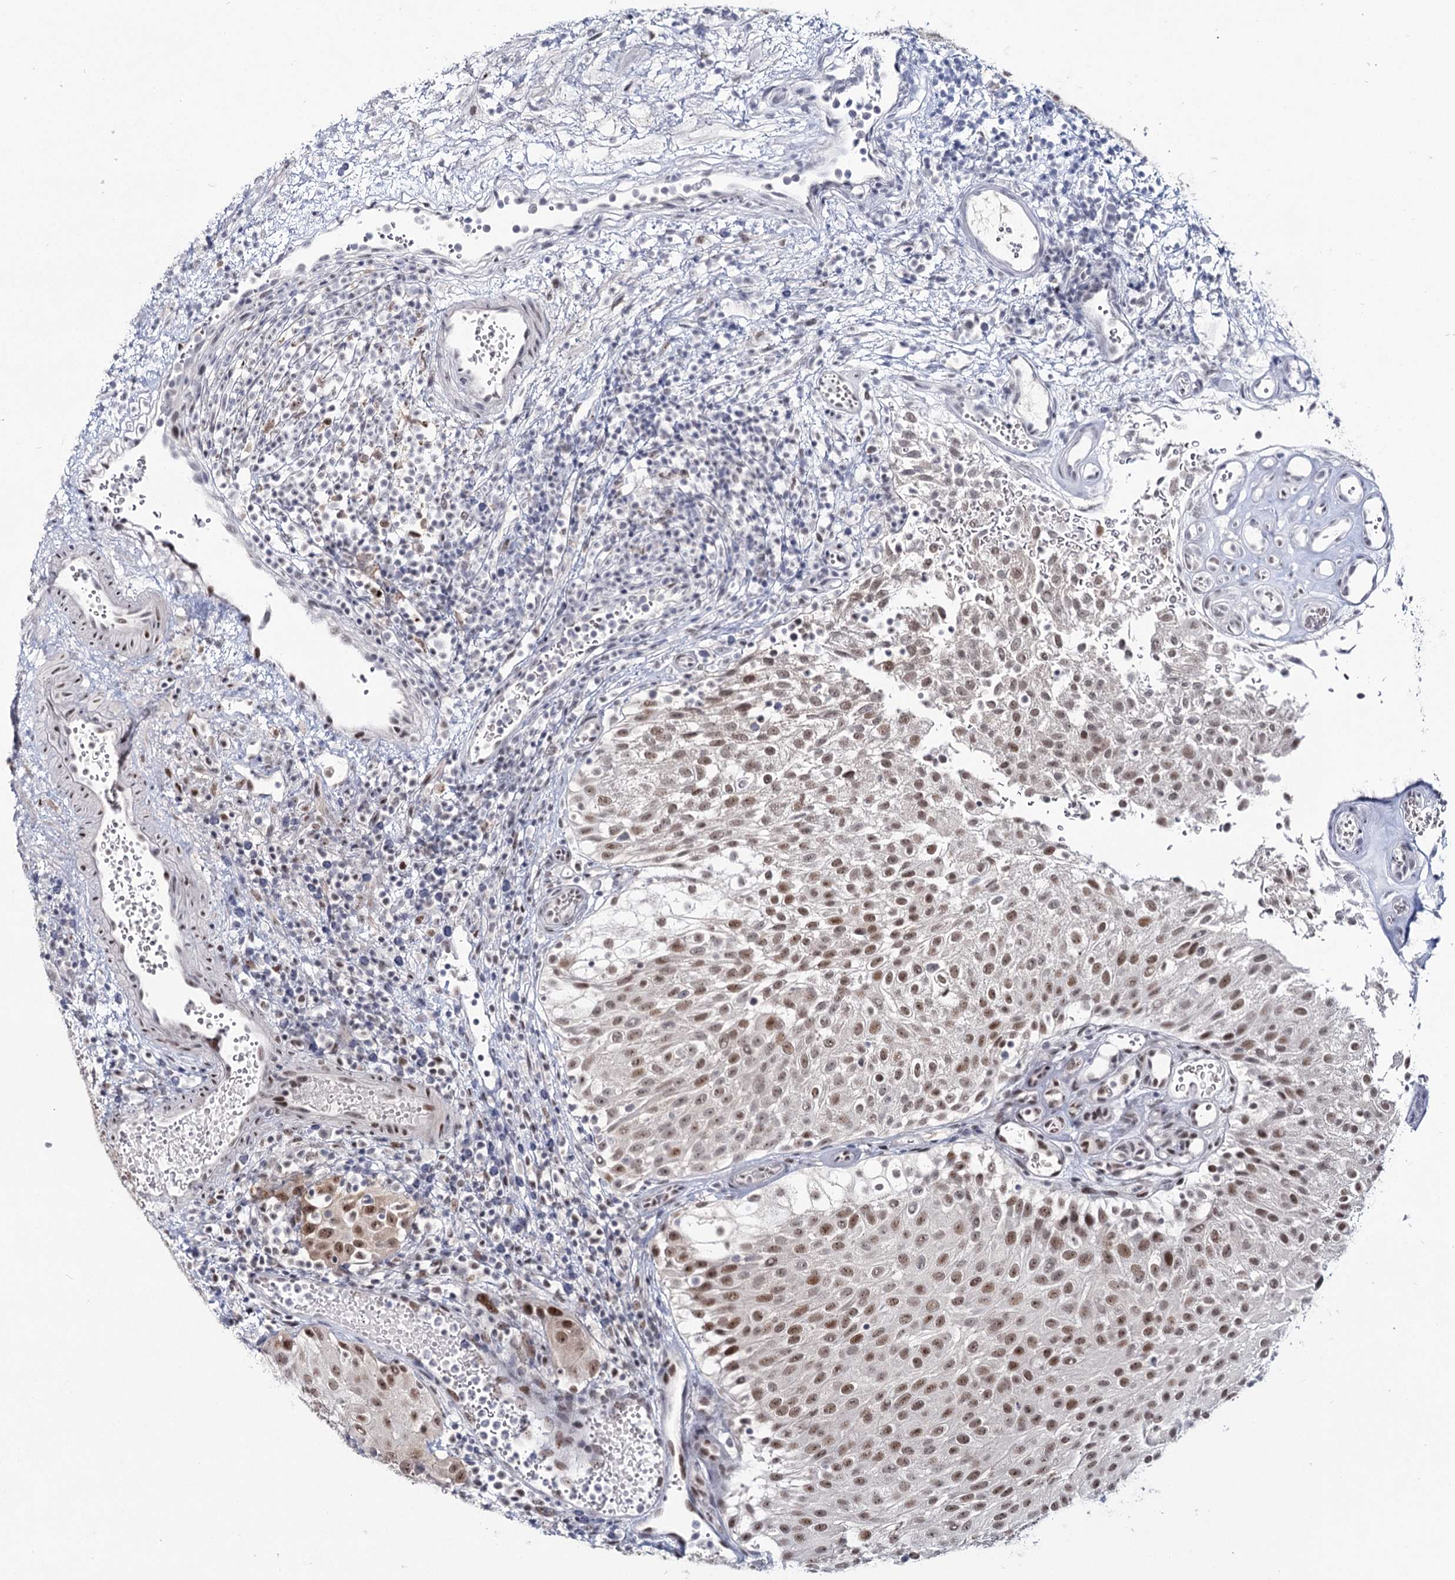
{"staining": {"intensity": "moderate", "quantity": ">75%", "location": "nuclear"}, "tissue": "urothelial cancer", "cell_type": "Tumor cells", "image_type": "cancer", "snomed": [{"axis": "morphology", "description": "Urothelial carcinoma, Low grade"}, {"axis": "topography", "description": "Urinary bladder"}], "caption": "There is medium levels of moderate nuclear staining in tumor cells of urothelial cancer, as demonstrated by immunohistochemical staining (brown color).", "gene": "SCAF8", "patient": {"sex": "male", "age": 78}}